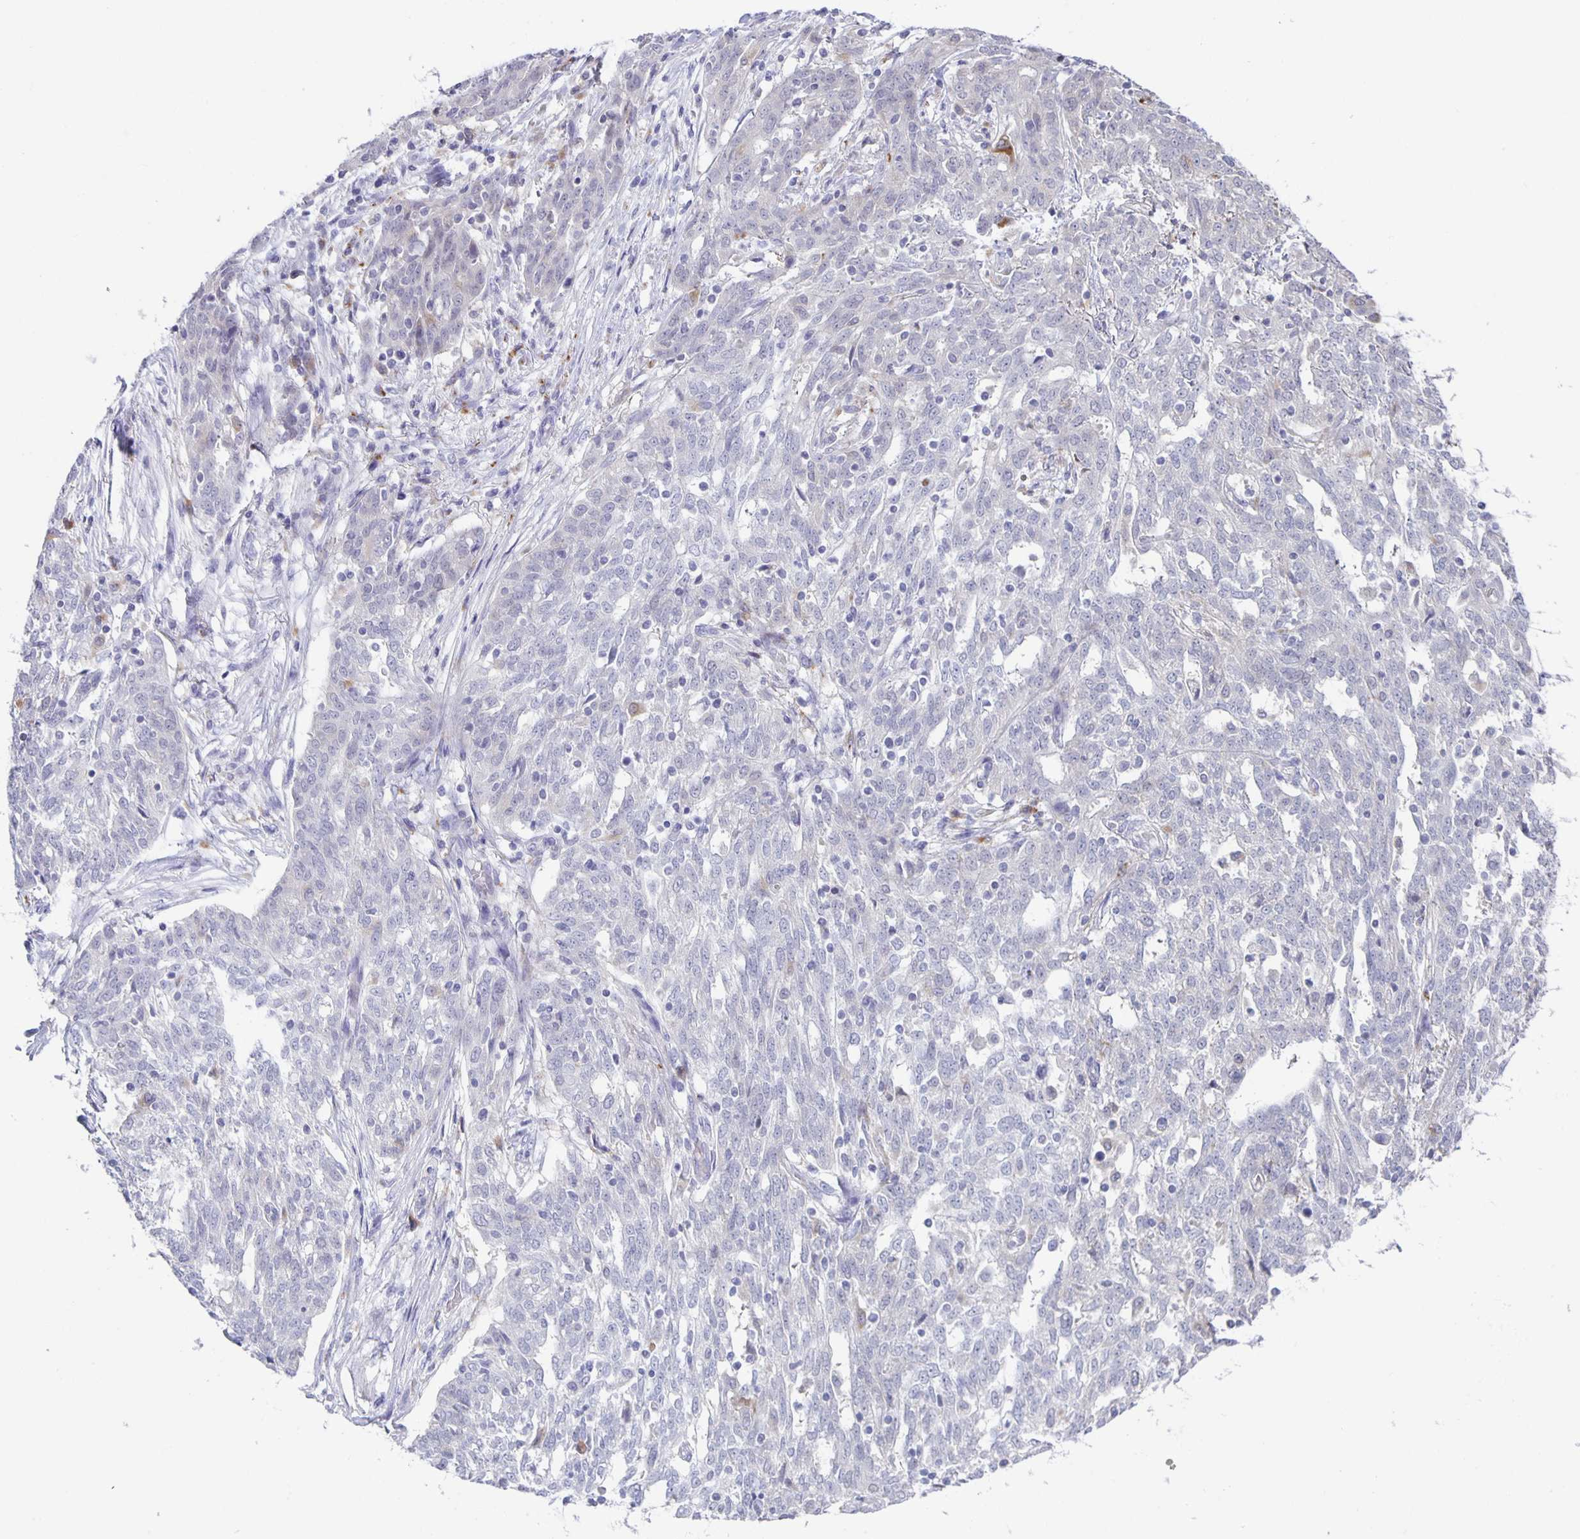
{"staining": {"intensity": "negative", "quantity": "none", "location": "none"}, "tissue": "ovarian cancer", "cell_type": "Tumor cells", "image_type": "cancer", "snomed": [{"axis": "morphology", "description": "Cystadenocarcinoma, serous, NOS"}, {"axis": "topography", "description": "Ovary"}], "caption": "Ovarian serous cystadenocarcinoma was stained to show a protein in brown. There is no significant staining in tumor cells.", "gene": "LIPA", "patient": {"sex": "female", "age": 67}}